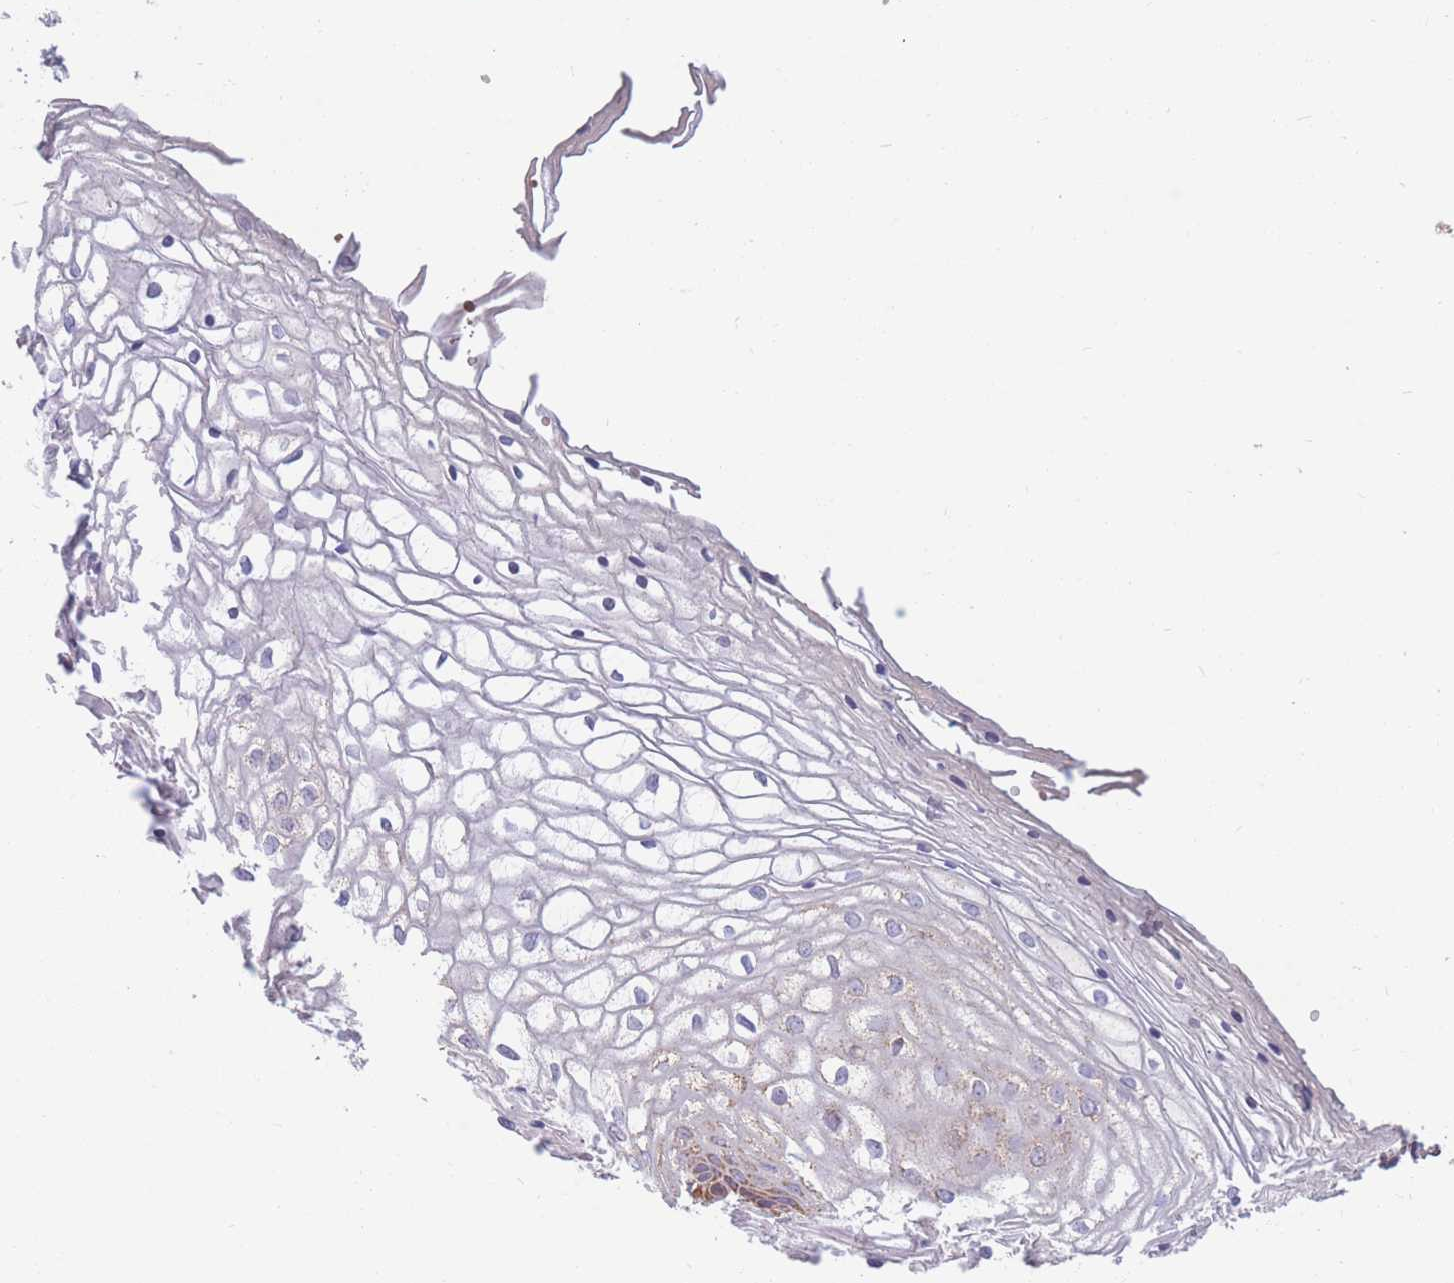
{"staining": {"intensity": "weak", "quantity": "<25%", "location": "cytoplasmic/membranous"}, "tissue": "vagina", "cell_type": "Squamous epithelial cells", "image_type": "normal", "snomed": [{"axis": "morphology", "description": "Normal tissue, NOS"}, {"axis": "topography", "description": "Vagina"}], "caption": "Immunohistochemistry (IHC) histopathology image of unremarkable vagina: vagina stained with DAB exhibits no significant protein staining in squamous epithelial cells.", "gene": "MRPS9", "patient": {"sex": "female", "age": 34}}